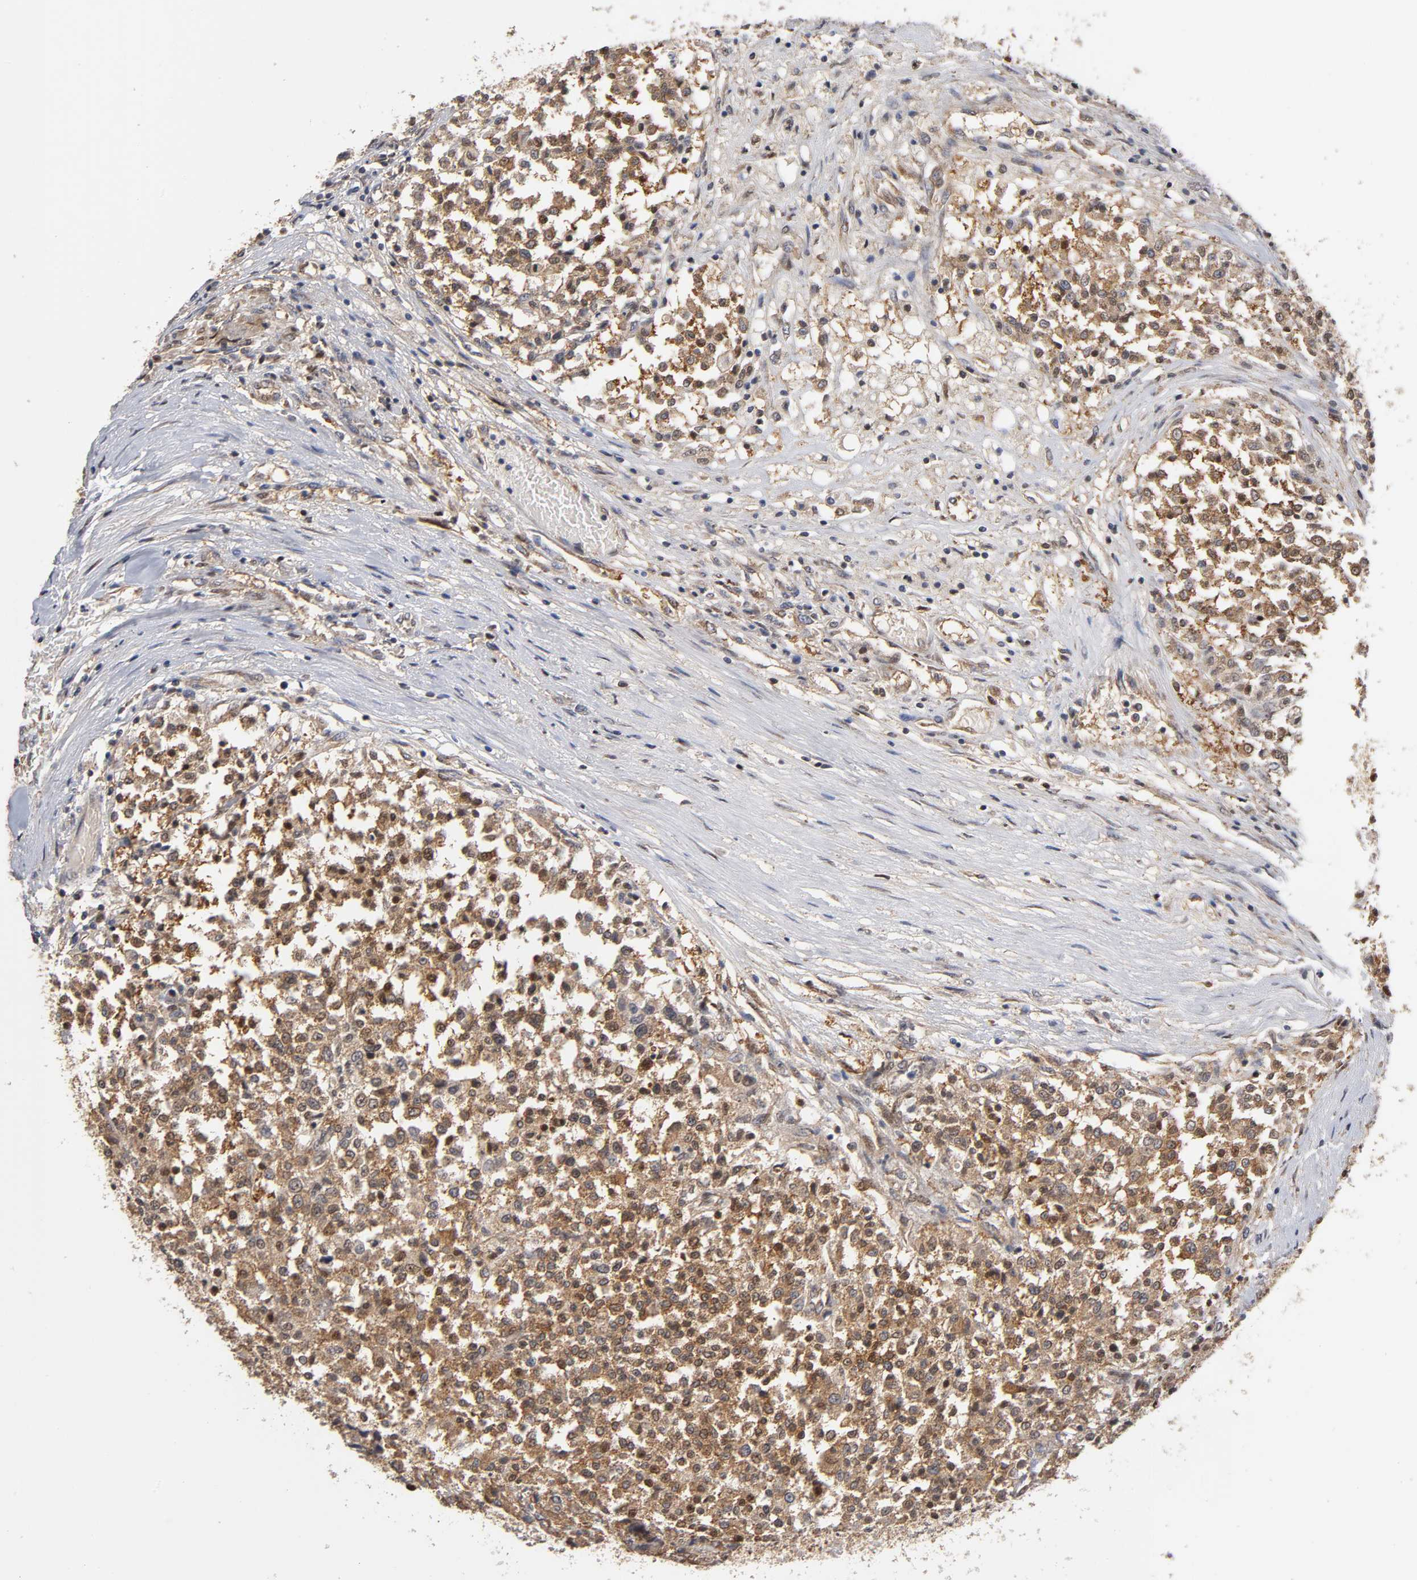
{"staining": {"intensity": "strong", "quantity": ">75%", "location": "cytoplasmic/membranous,nuclear"}, "tissue": "testis cancer", "cell_type": "Tumor cells", "image_type": "cancer", "snomed": [{"axis": "morphology", "description": "Seminoma, NOS"}, {"axis": "topography", "description": "Testis"}], "caption": "Protein expression by IHC shows strong cytoplasmic/membranous and nuclear positivity in approximately >75% of tumor cells in testis cancer.", "gene": "PAFAH1B1", "patient": {"sex": "male", "age": 59}}